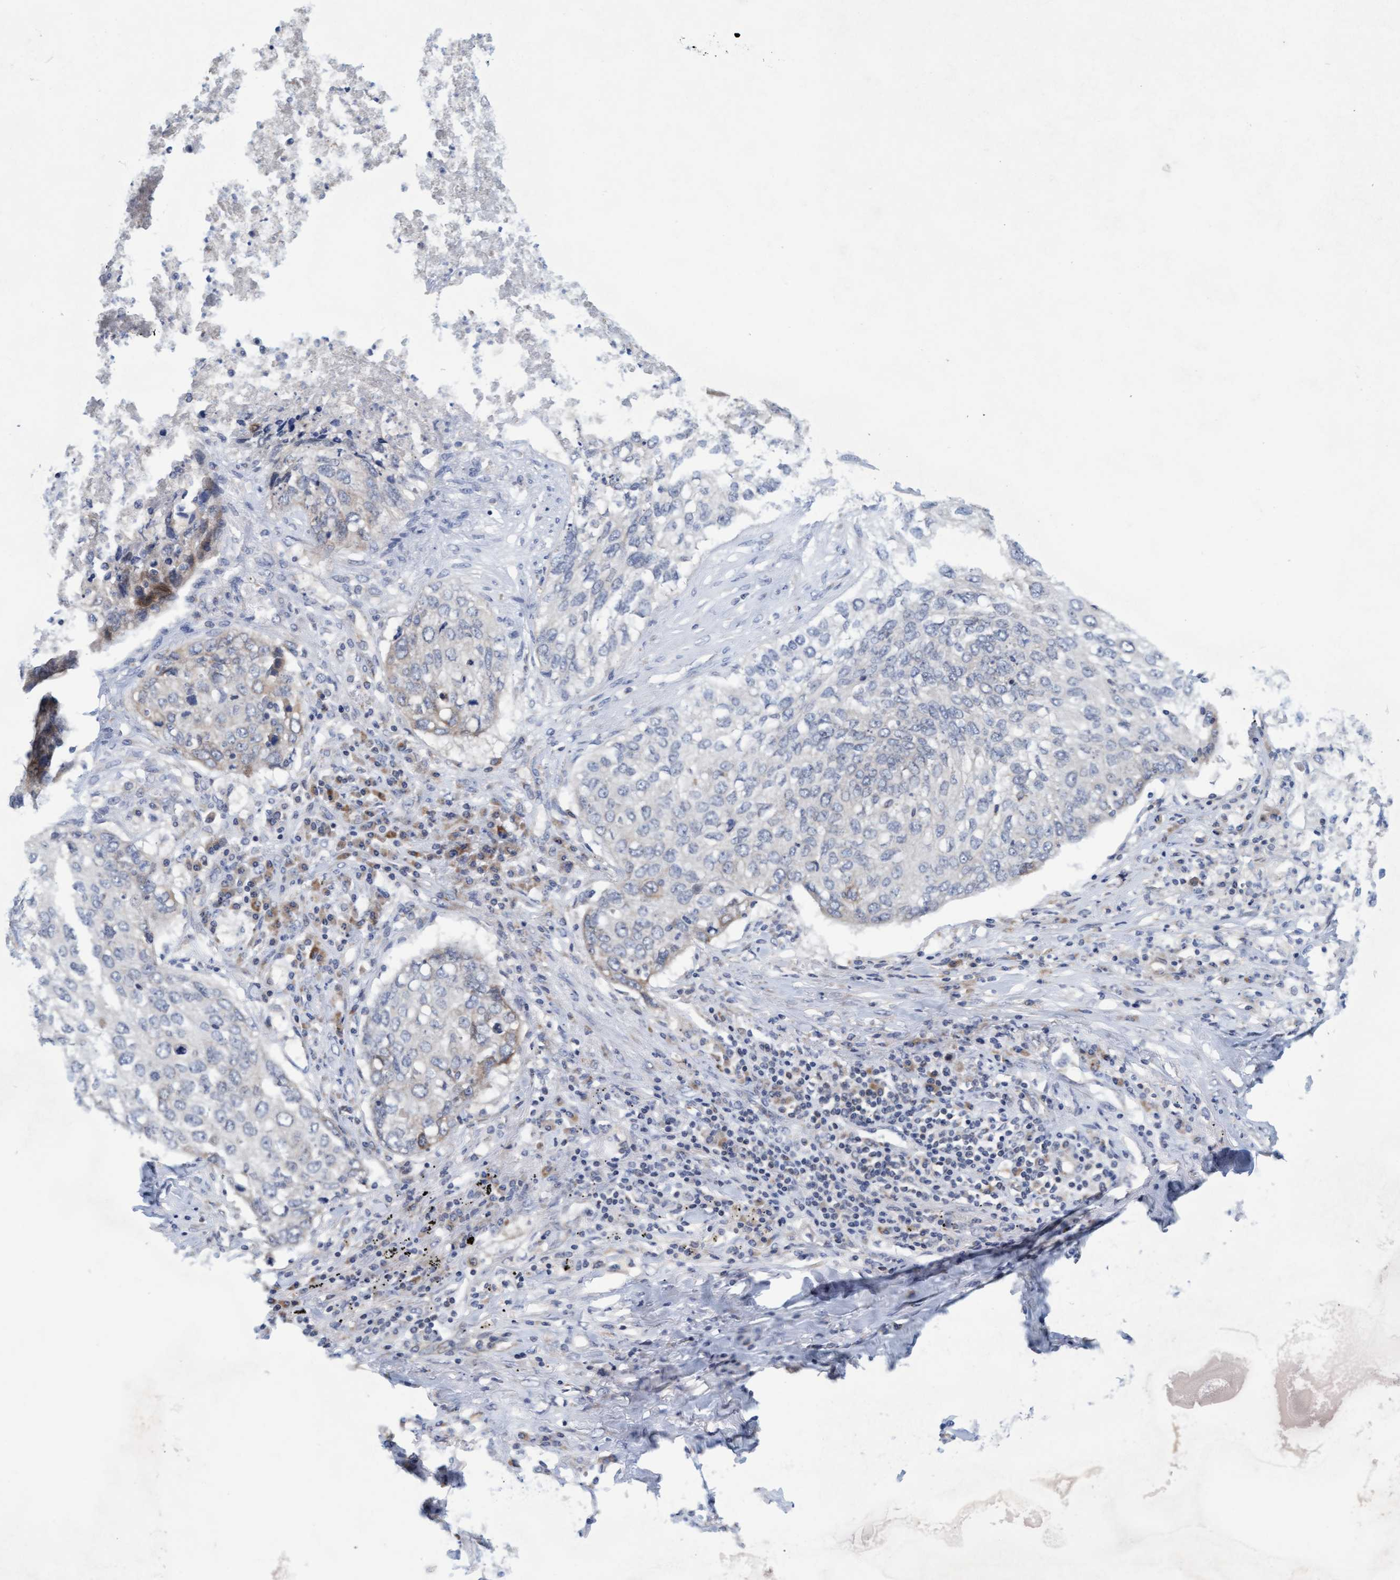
{"staining": {"intensity": "weak", "quantity": "<25%", "location": "cytoplasmic/membranous"}, "tissue": "lung cancer", "cell_type": "Tumor cells", "image_type": "cancer", "snomed": [{"axis": "morphology", "description": "Squamous cell carcinoma, NOS"}, {"axis": "topography", "description": "Lung"}], "caption": "Human lung squamous cell carcinoma stained for a protein using IHC exhibits no staining in tumor cells.", "gene": "SLC28A3", "patient": {"sex": "female", "age": 63}}